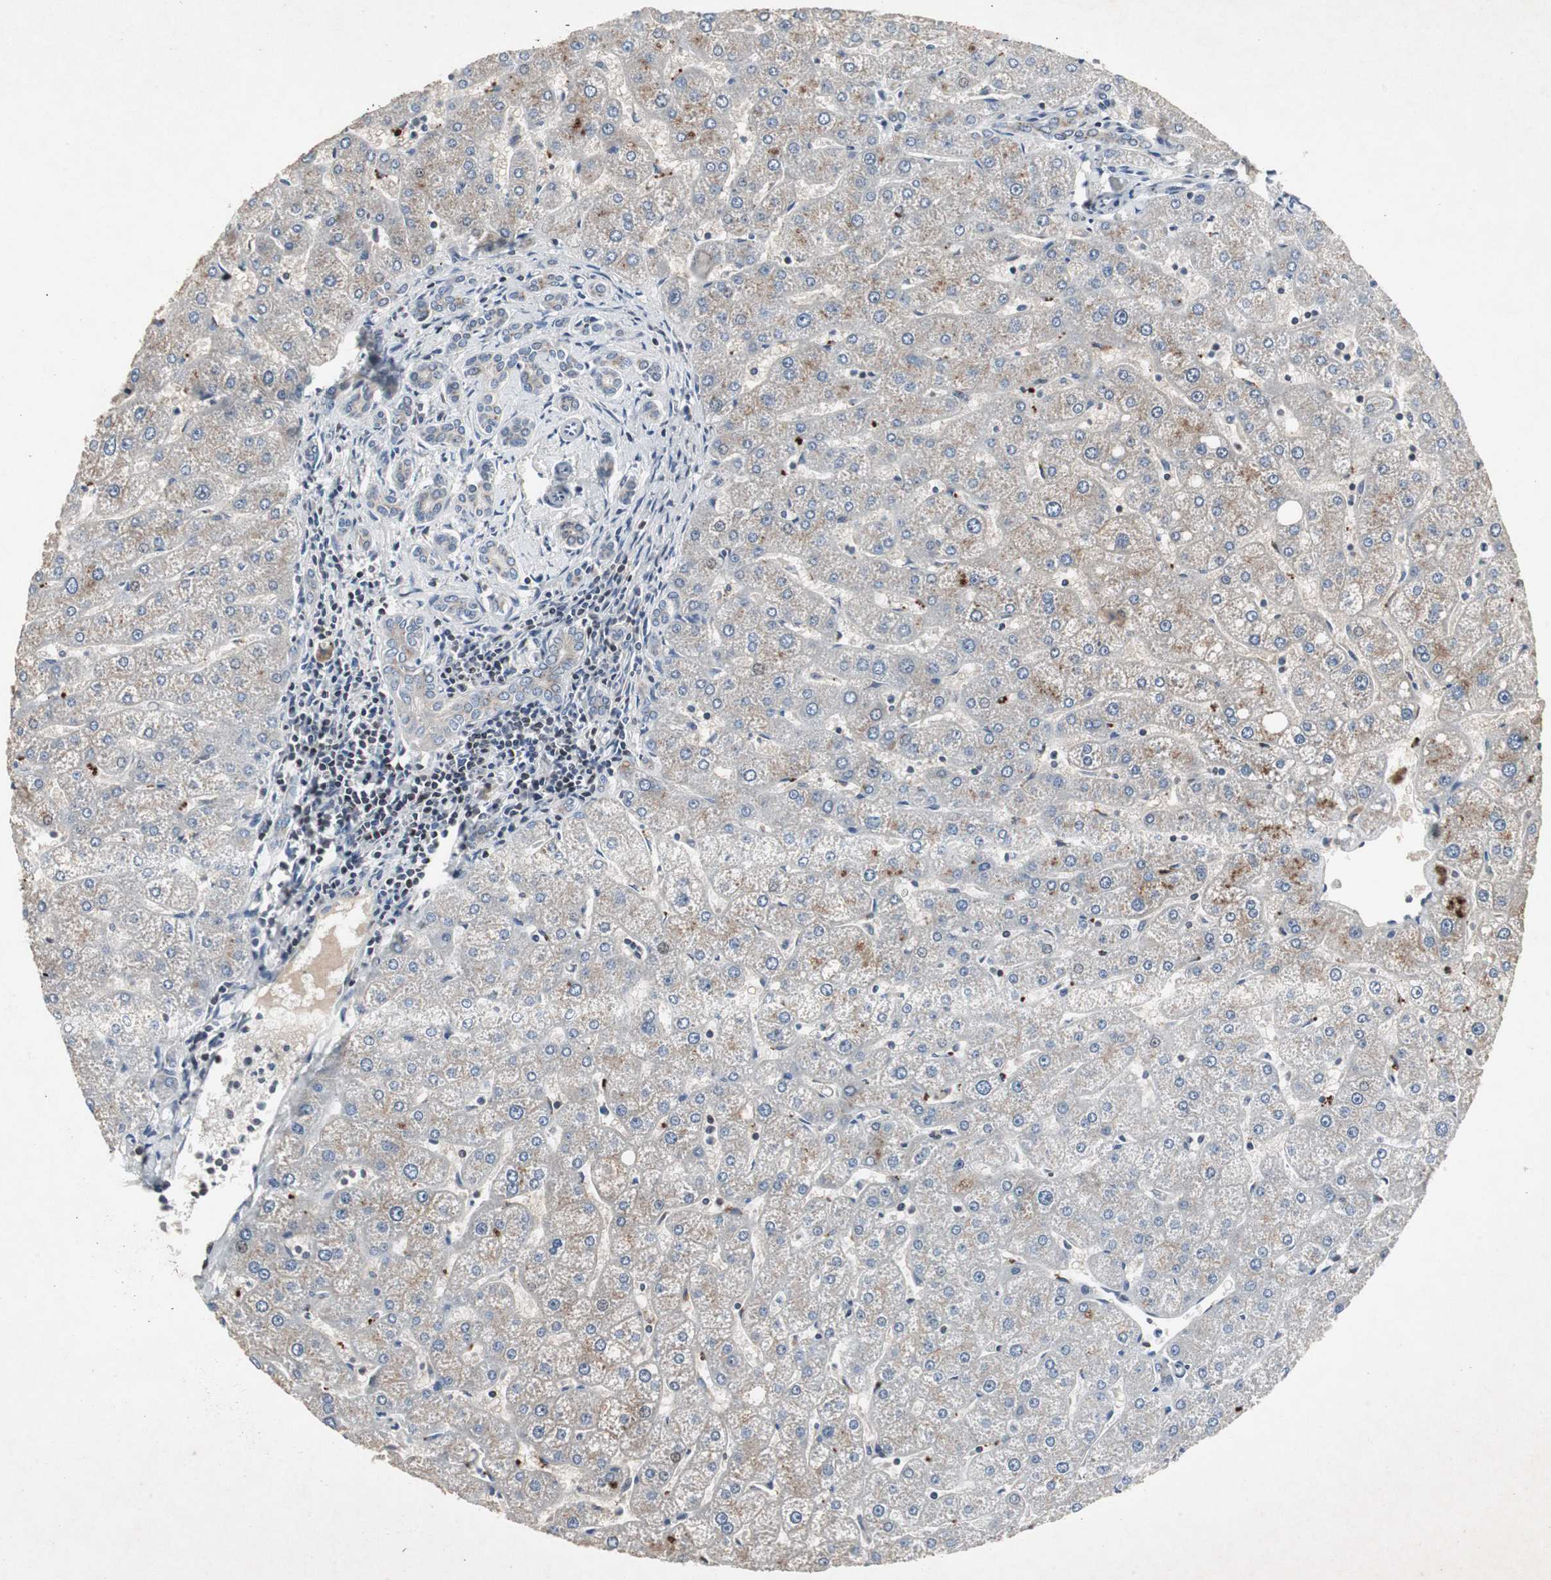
{"staining": {"intensity": "negative", "quantity": "none", "location": "none"}, "tissue": "liver", "cell_type": "Cholangiocytes", "image_type": "normal", "snomed": [{"axis": "morphology", "description": "Normal tissue, NOS"}, {"axis": "topography", "description": "Liver"}], "caption": "Human liver stained for a protein using IHC exhibits no expression in cholangiocytes.", "gene": "ZNF396", "patient": {"sex": "male", "age": 67}}